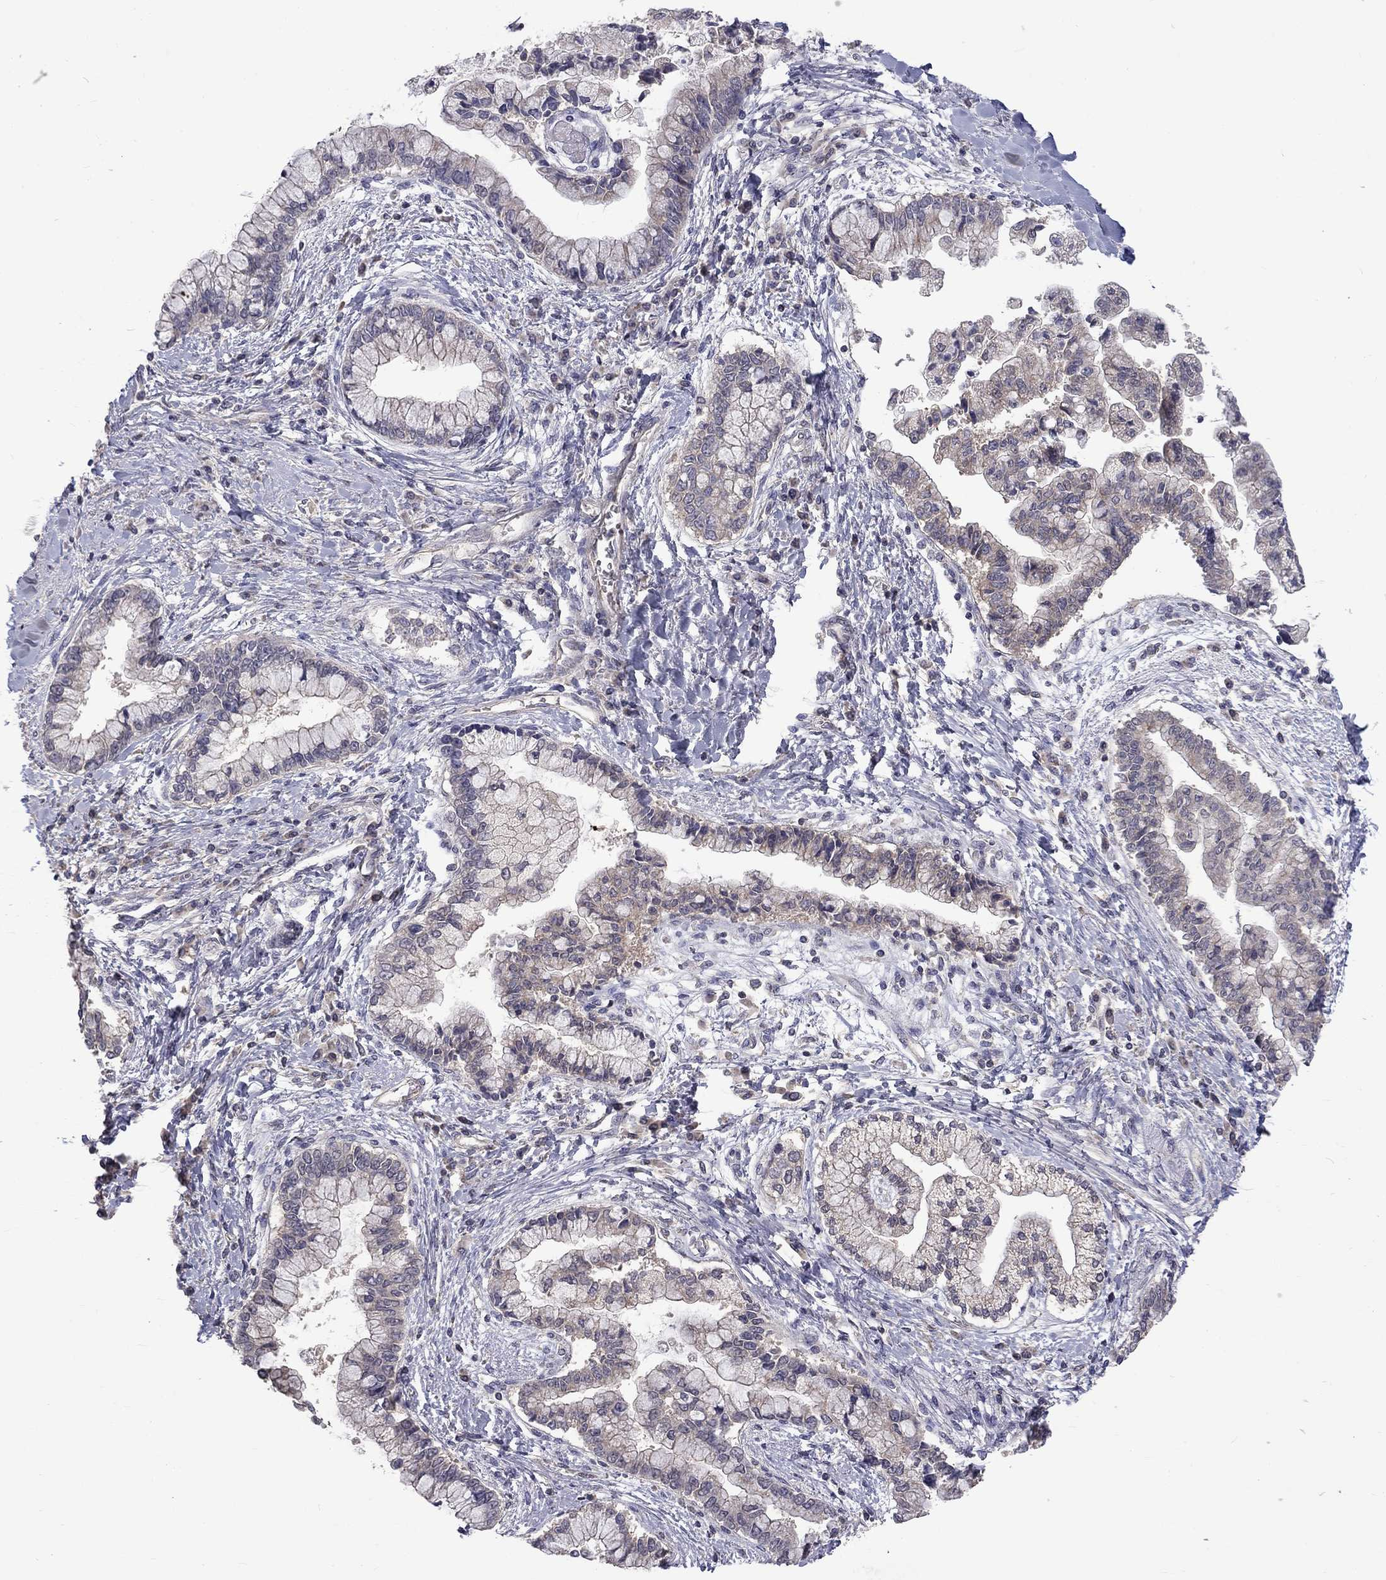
{"staining": {"intensity": "negative", "quantity": "none", "location": "none"}, "tissue": "liver cancer", "cell_type": "Tumor cells", "image_type": "cancer", "snomed": [{"axis": "morphology", "description": "Cholangiocarcinoma"}, {"axis": "topography", "description": "Liver"}], "caption": "Immunohistochemistry image of neoplastic tissue: human cholangiocarcinoma (liver) stained with DAB (3,3'-diaminobenzidine) shows no significant protein staining in tumor cells.", "gene": "SLC39A14", "patient": {"sex": "male", "age": 50}}